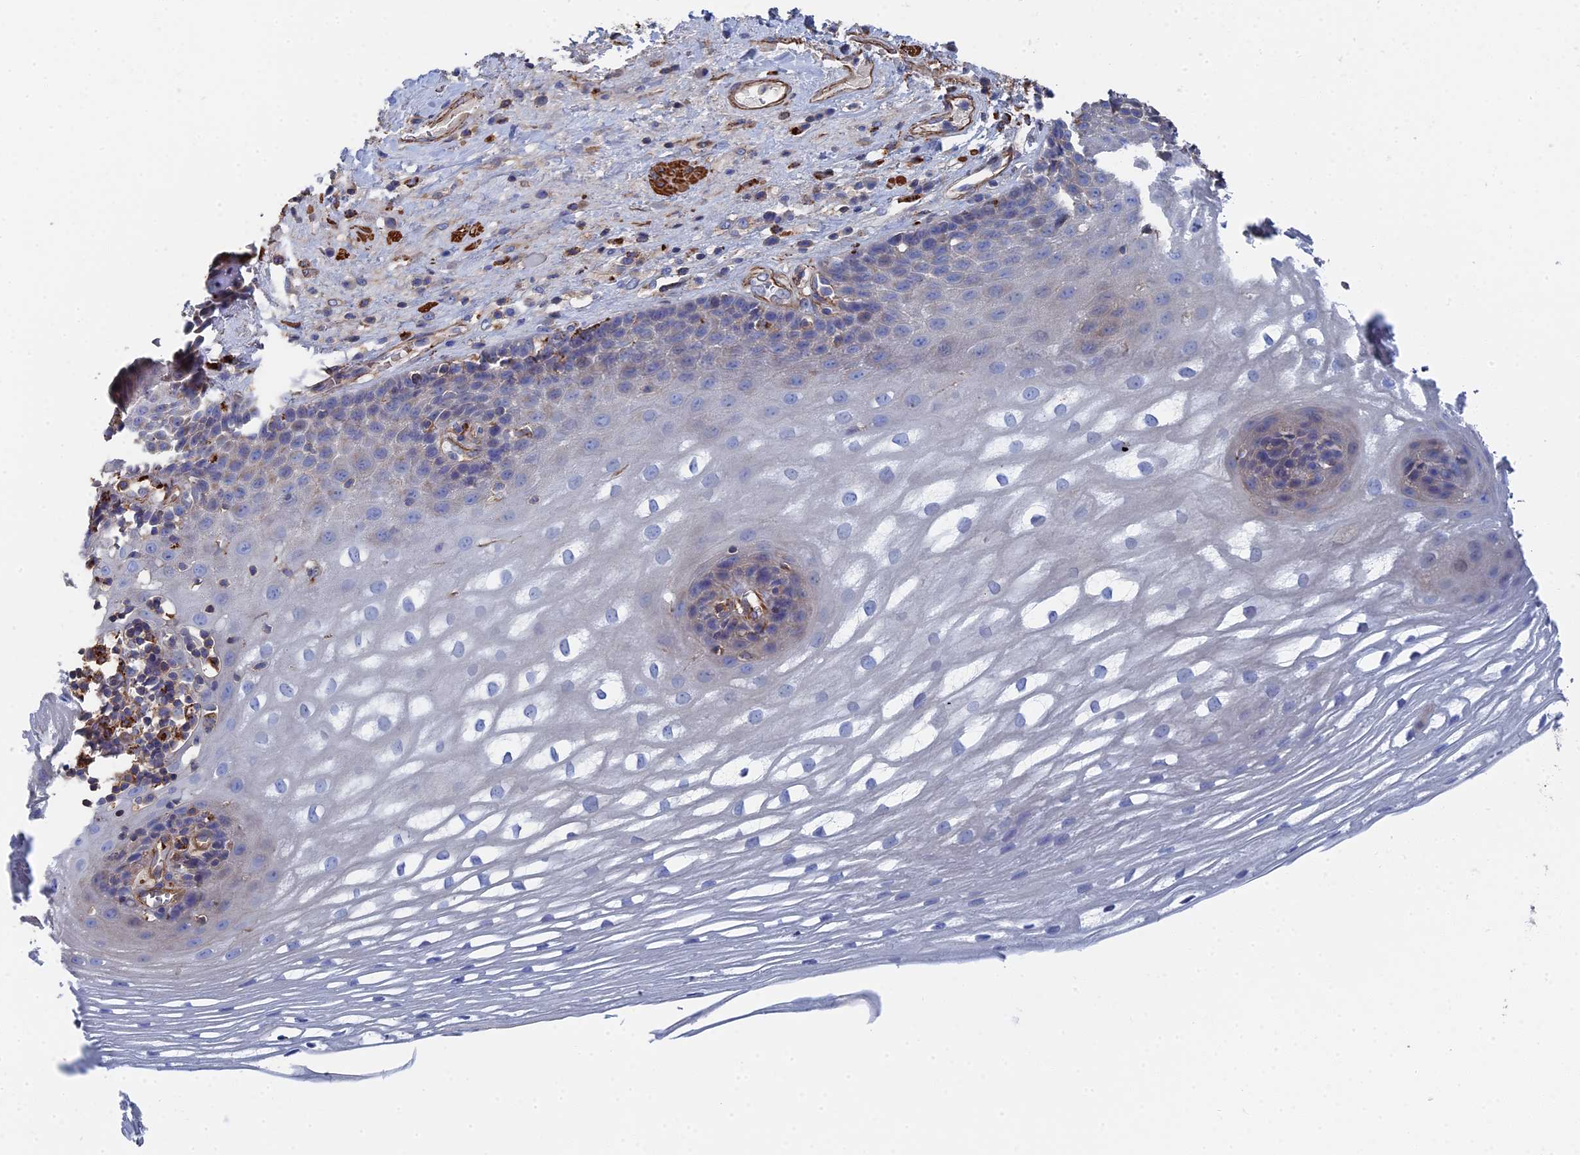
{"staining": {"intensity": "weak", "quantity": "<25%", "location": "cytoplasmic/membranous"}, "tissue": "esophagus", "cell_type": "Squamous epithelial cells", "image_type": "normal", "snomed": [{"axis": "morphology", "description": "Normal tissue, NOS"}, {"axis": "topography", "description": "Esophagus"}], "caption": "This is an immunohistochemistry histopathology image of benign human esophagus. There is no expression in squamous epithelial cells.", "gene": "STRA6", "patient": {"sex": "male", "age": 62}}